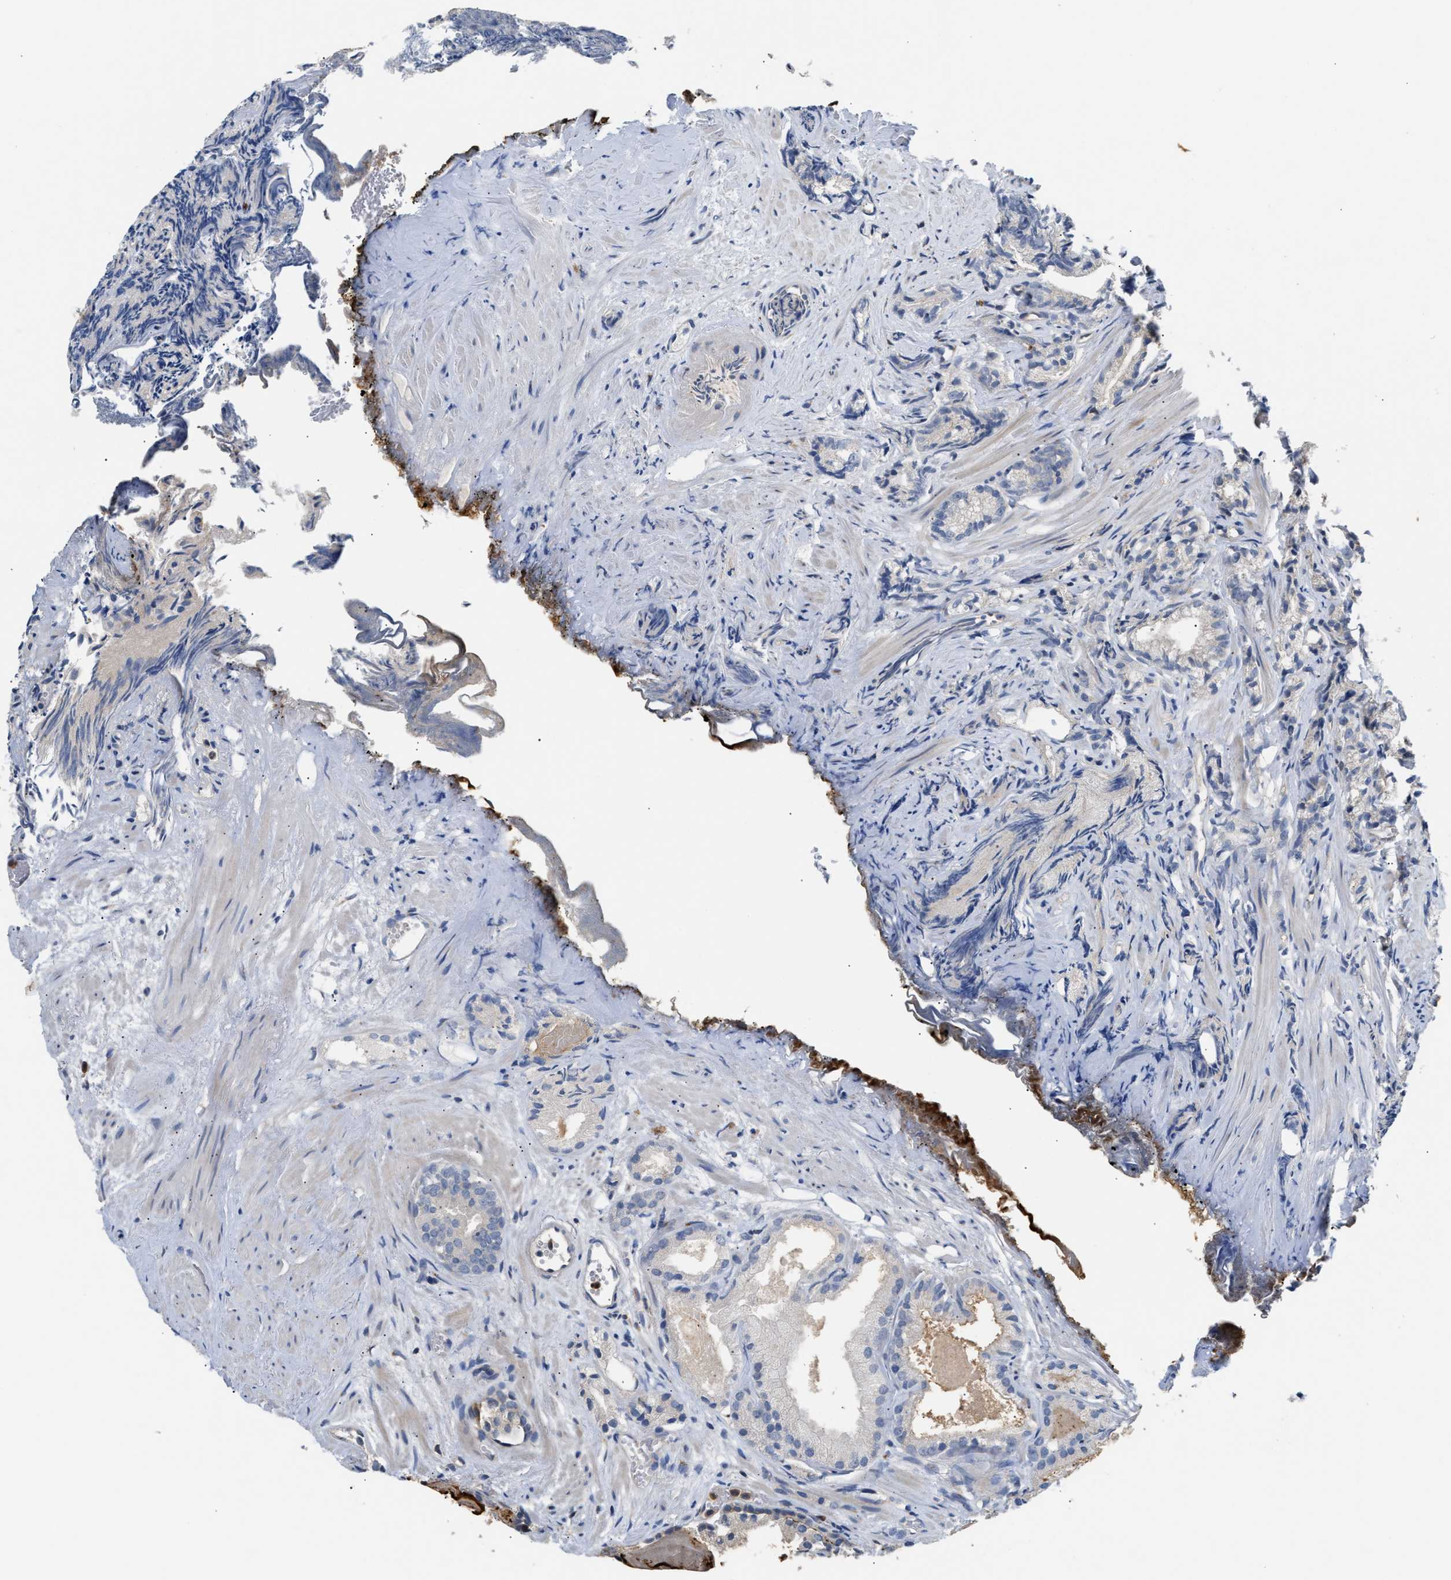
{"staining": {"intensity": "negative", "quantity": "none", "location": "none"}, "tissue": "prostate cancer", "cell_type": "Tumor cells", "image_type": "cancer", "snomed": [{"axis": "morphology", "description": "Adenocarcinoma, Low grade"}, {"axis": "topography", "description": "Prostate"}], "caption": "High magnification brightfield microscopy of prostate low-grade adenocarcinoma stained with DAB (3,3'-diaminobenzidine) (brown) and counterstained with hematoxylin (blue): tumor cells show no significant staining.", "gene": "CHUK", "patient": {"sex": "male", "age": 89}}